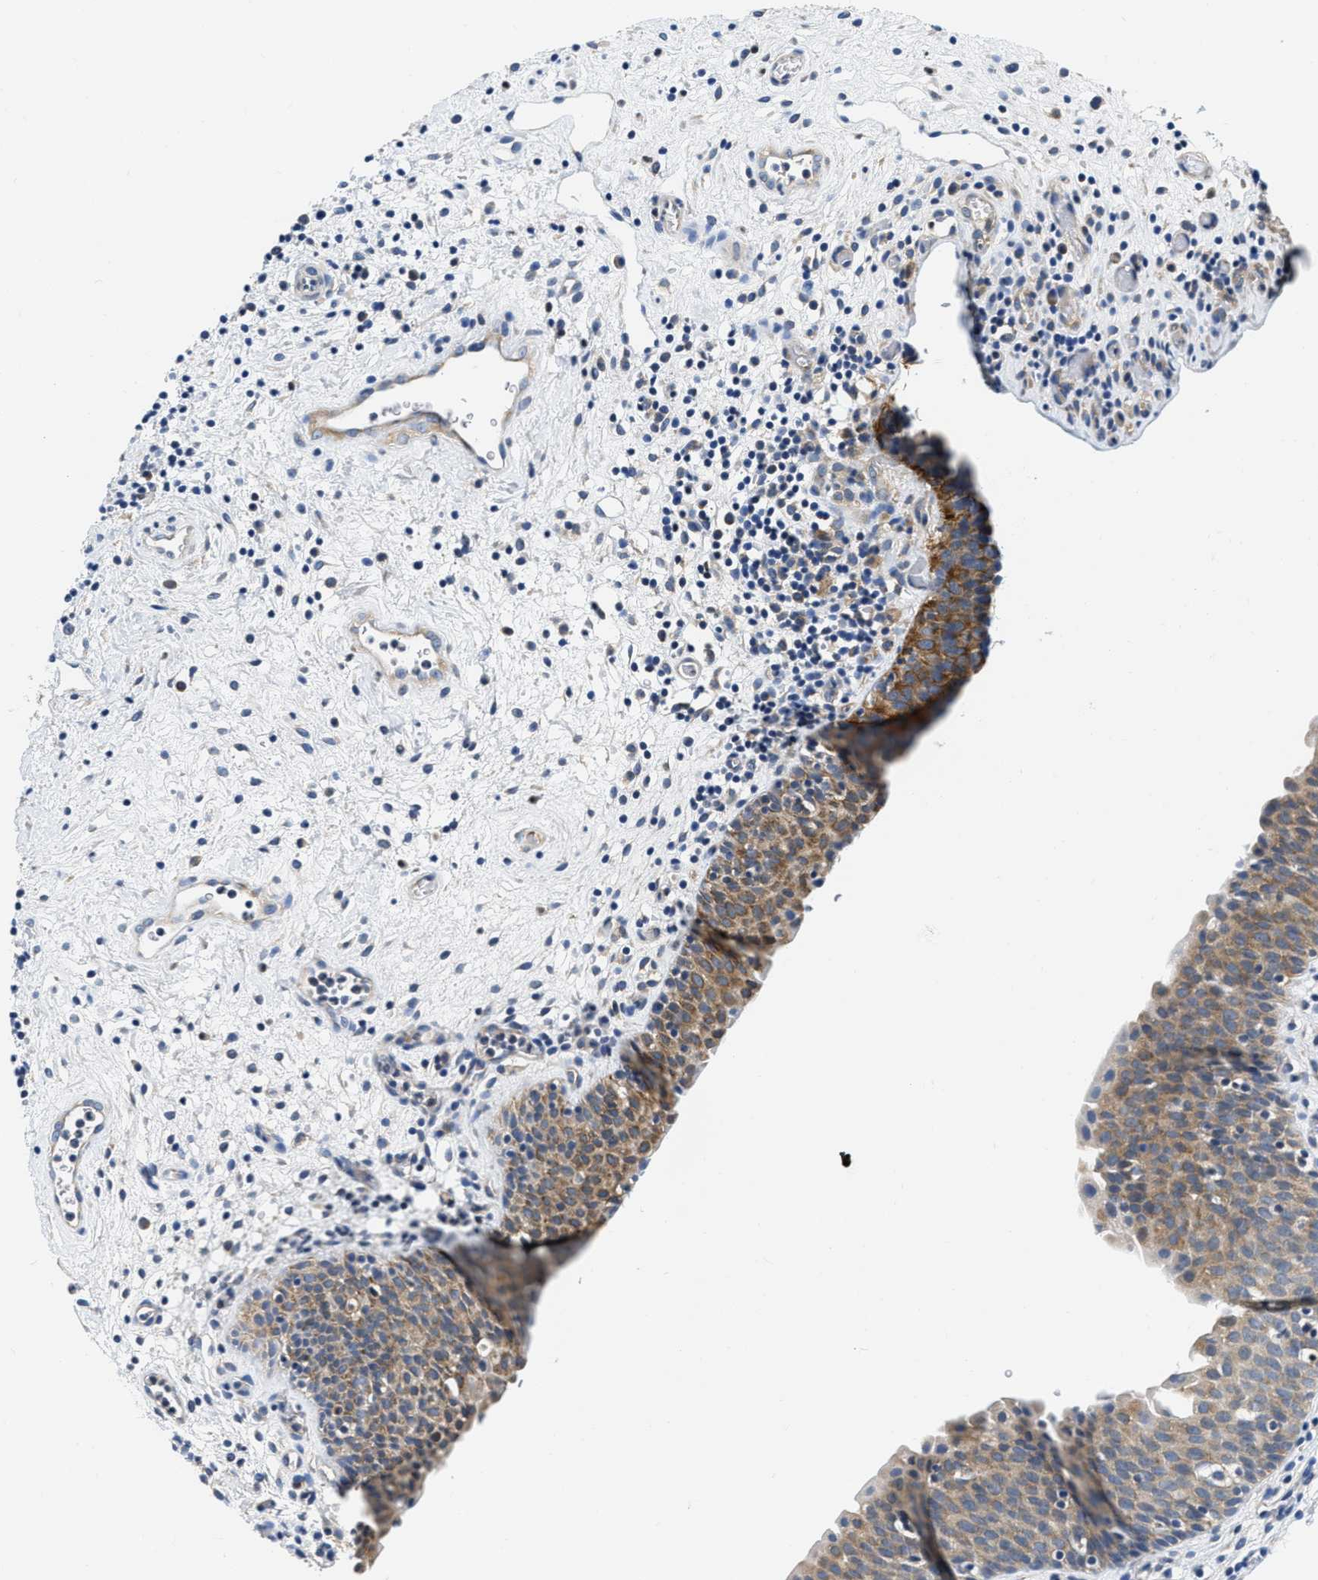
{"staining": {"intensity": "moderate", "quantity": "25%-75%", "location": "cytoplasmic/membranous"}, "tissue": "urinary bladder", "cell_type": "Urothelial cells", "image_type": "normal", "snomed": [{"axis": "morphology", "description": "Normal tissue, NOS"}, {"axis": "topography", "description": "Urinary bladder"}], "caption": "Immunohistochemistry (DAB (3,3'-diaminobenzidine)) staining of benign human urinary bladder demonstrates moderate cytoplasmic/membranous protein positivity in approximately 25%-75% of urothelial cells.", "gene": "EIF2AK2", "patient": {"sex": "male", "age": 37}}